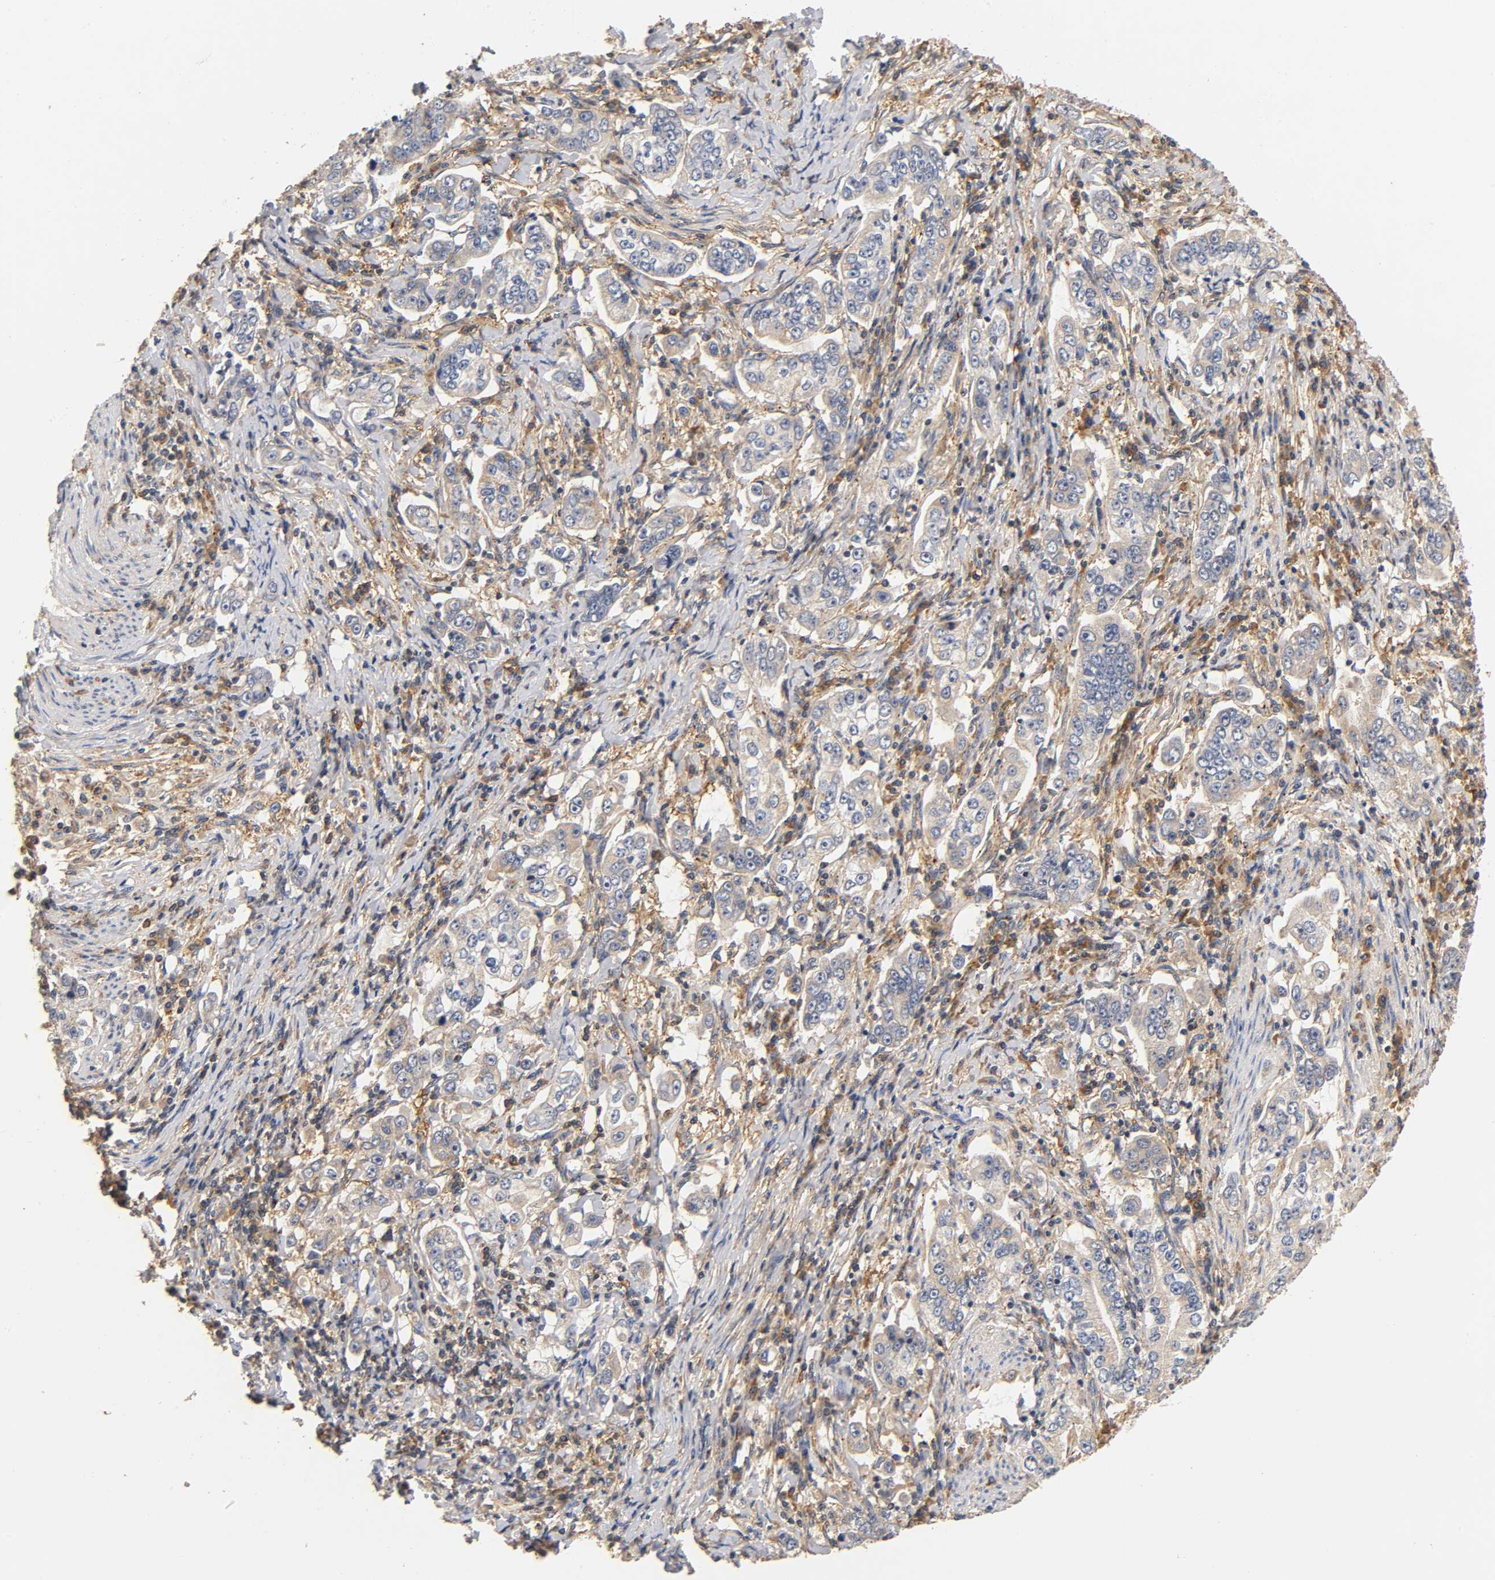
{"staining": {"intensity": "weak", "quantity": "25%-75%", "location": "cytoplasmic/membranous"}, "tissue": "stomach cancer", "cell_type": "Tumor cells", "image_type": "cancer", "snomed": [{"axis": "morphology", "description": "Adenocarcinoma, NOS"}, {"axis": "topography", "description": "Stomach, lower"}], "caption": "A micrograph of human adenocarcinoma (stomach) stained for a protein displays weak cytoplasmic/membranous brown staining in tumor cells.", "gene": "SCAP", "patient": {"sex": "female", "age": 72}}